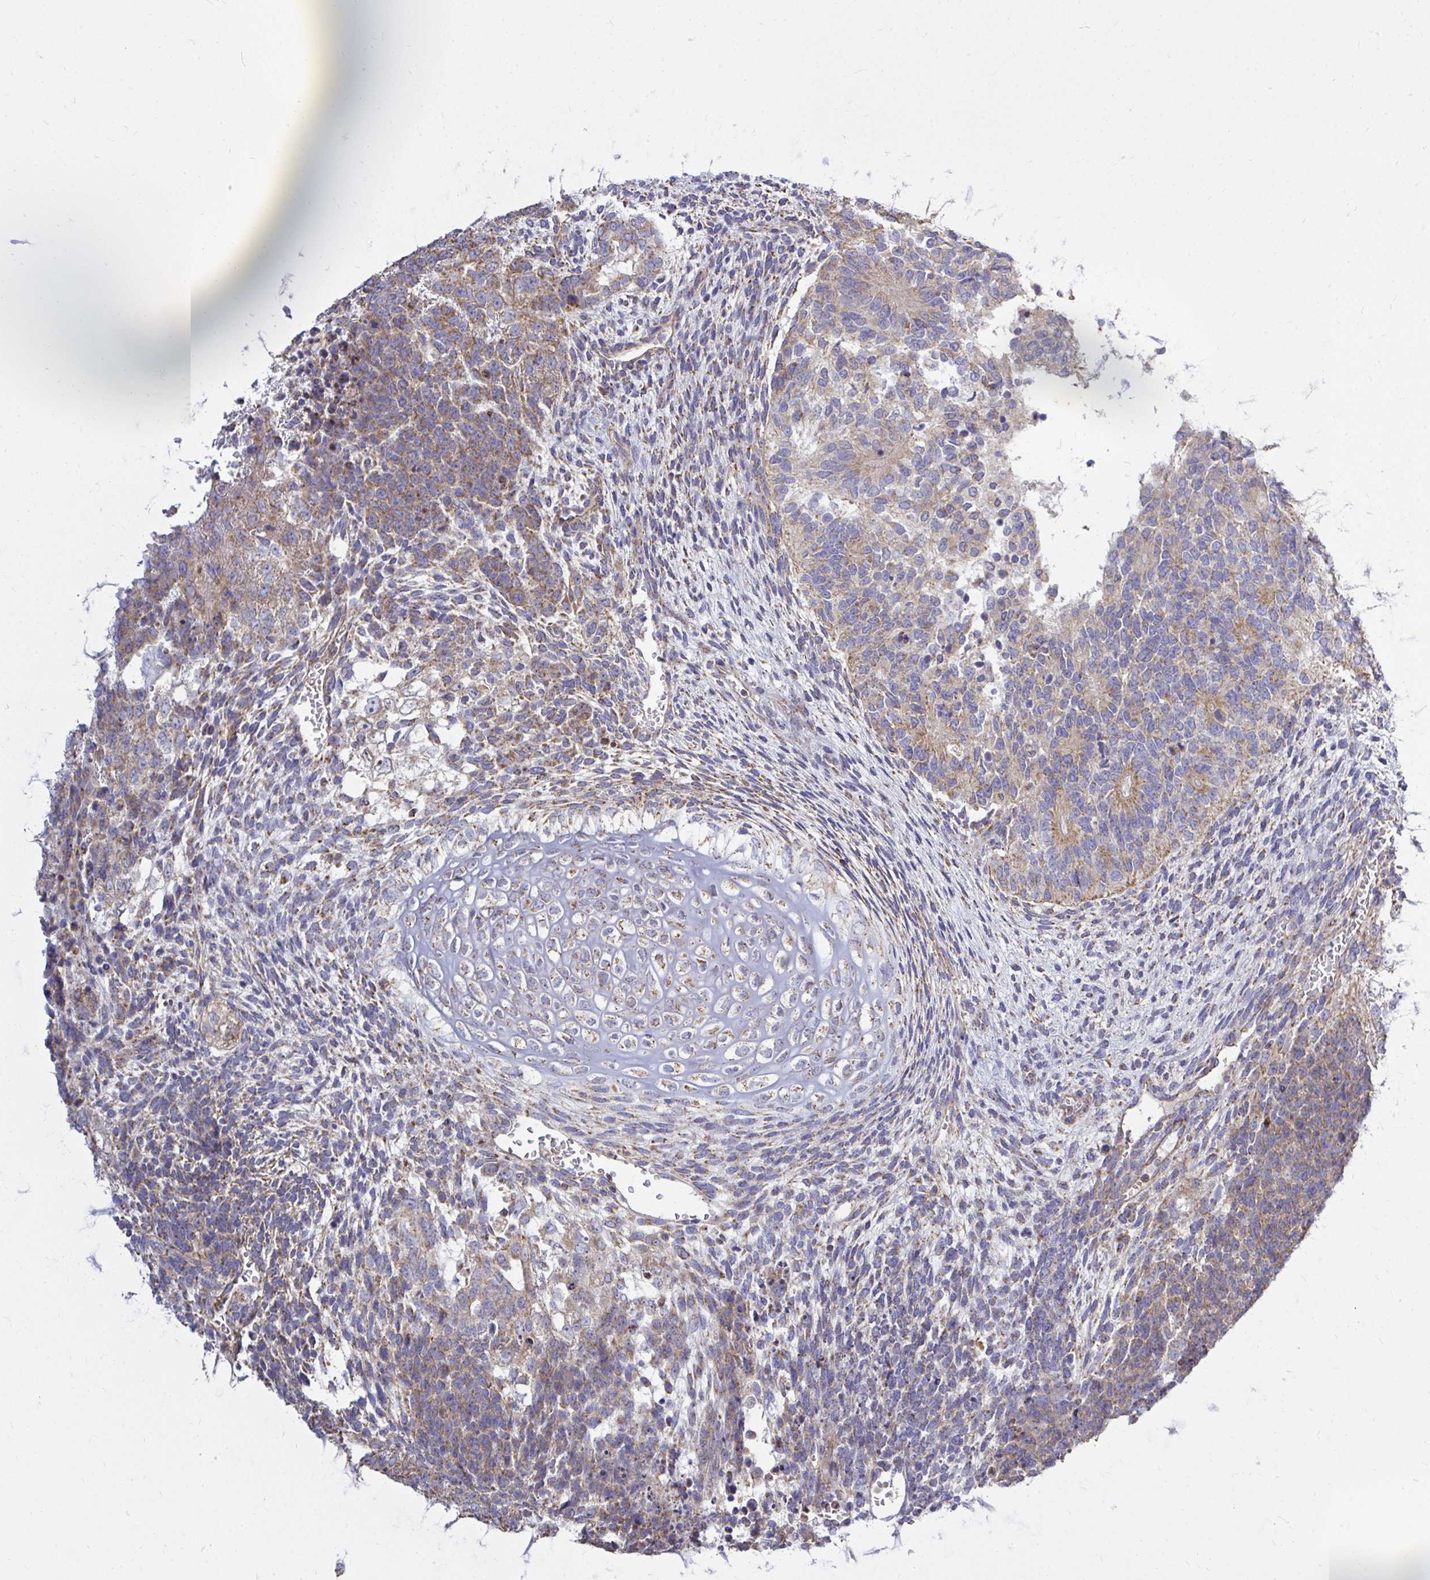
{"staining": {"intensity": "weak", "quantity": ">75%", "location": "cytoplasmic/membranous"}, "tissue": "testis cancer", "cell_type": "Tumor cells", "image_type": "cancer", "snomed": [{"axis": "morphology", "description": "Carcinoma, Embryonal, NOS"}, {"axis": "topography", "description": "Testis"}], "caption": "This photomicrograph exhibits testis cancer (embryonal carcinoma) stained with immunohistochemistry (IHC) to label a protein in brown. The cytoplasmic/membranous of tumor cells show weak positivity for the protein. Nuclei are counter-stained blue.", "gene": "OR10R2", "patient": {"sex": "male", "age": 23}}